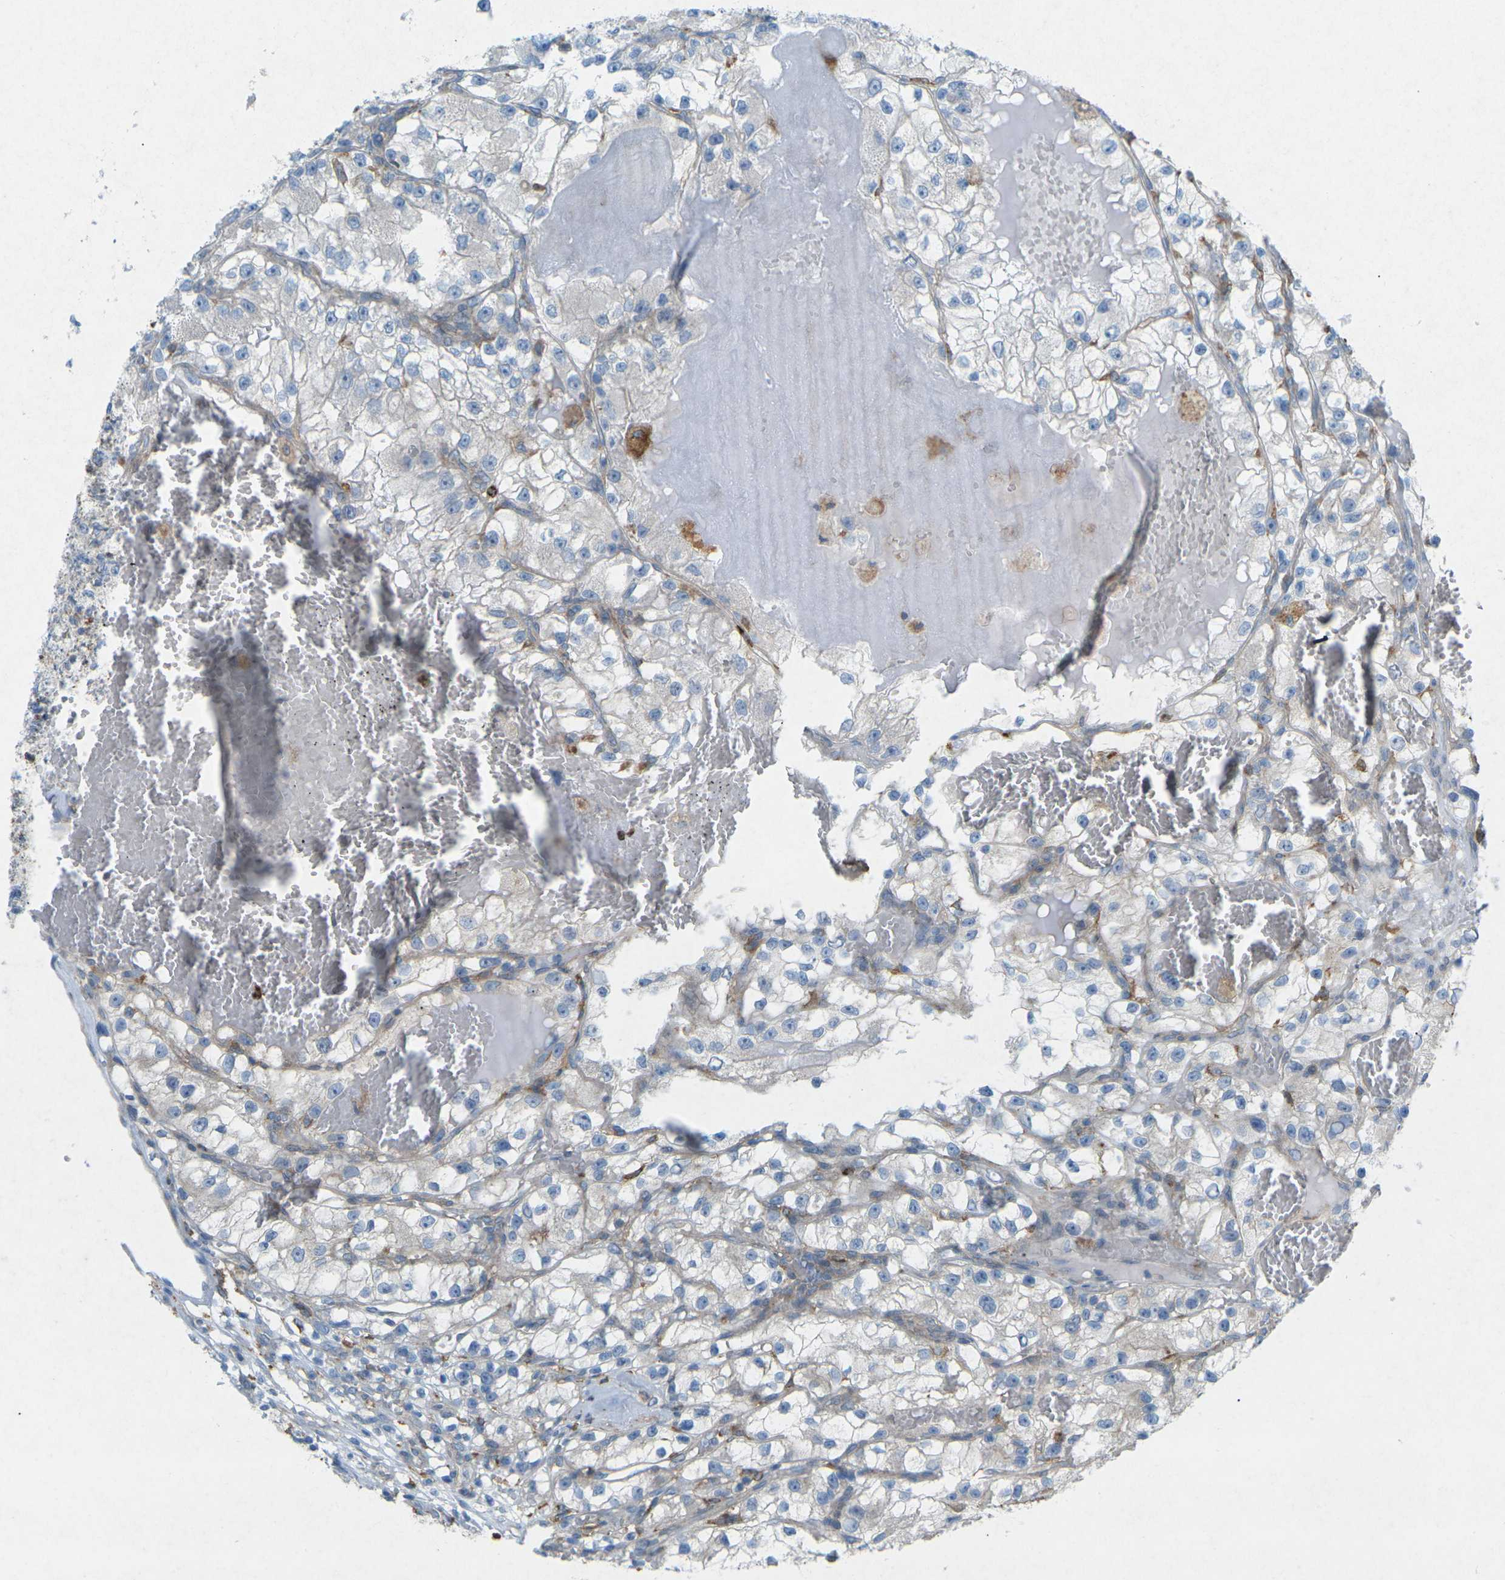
{"staining": {"intensity": "negative", "quantity": "none", "location": "none"}, "tissue": "renal cancer", "cell_type": "Tumor cells", "image_type": "cancer", "snomed": [{"axis": "morphology", "description": "Adenocarcinoma, NOS"}, {"axis": "topography", "description": "Kidney"}], "caption": "IHC of human renal cancer (adenocarcinoma) displays no positivity in tumor cells.", "gene": "STK11", "patient": {"sex": "female", "age": 57}}